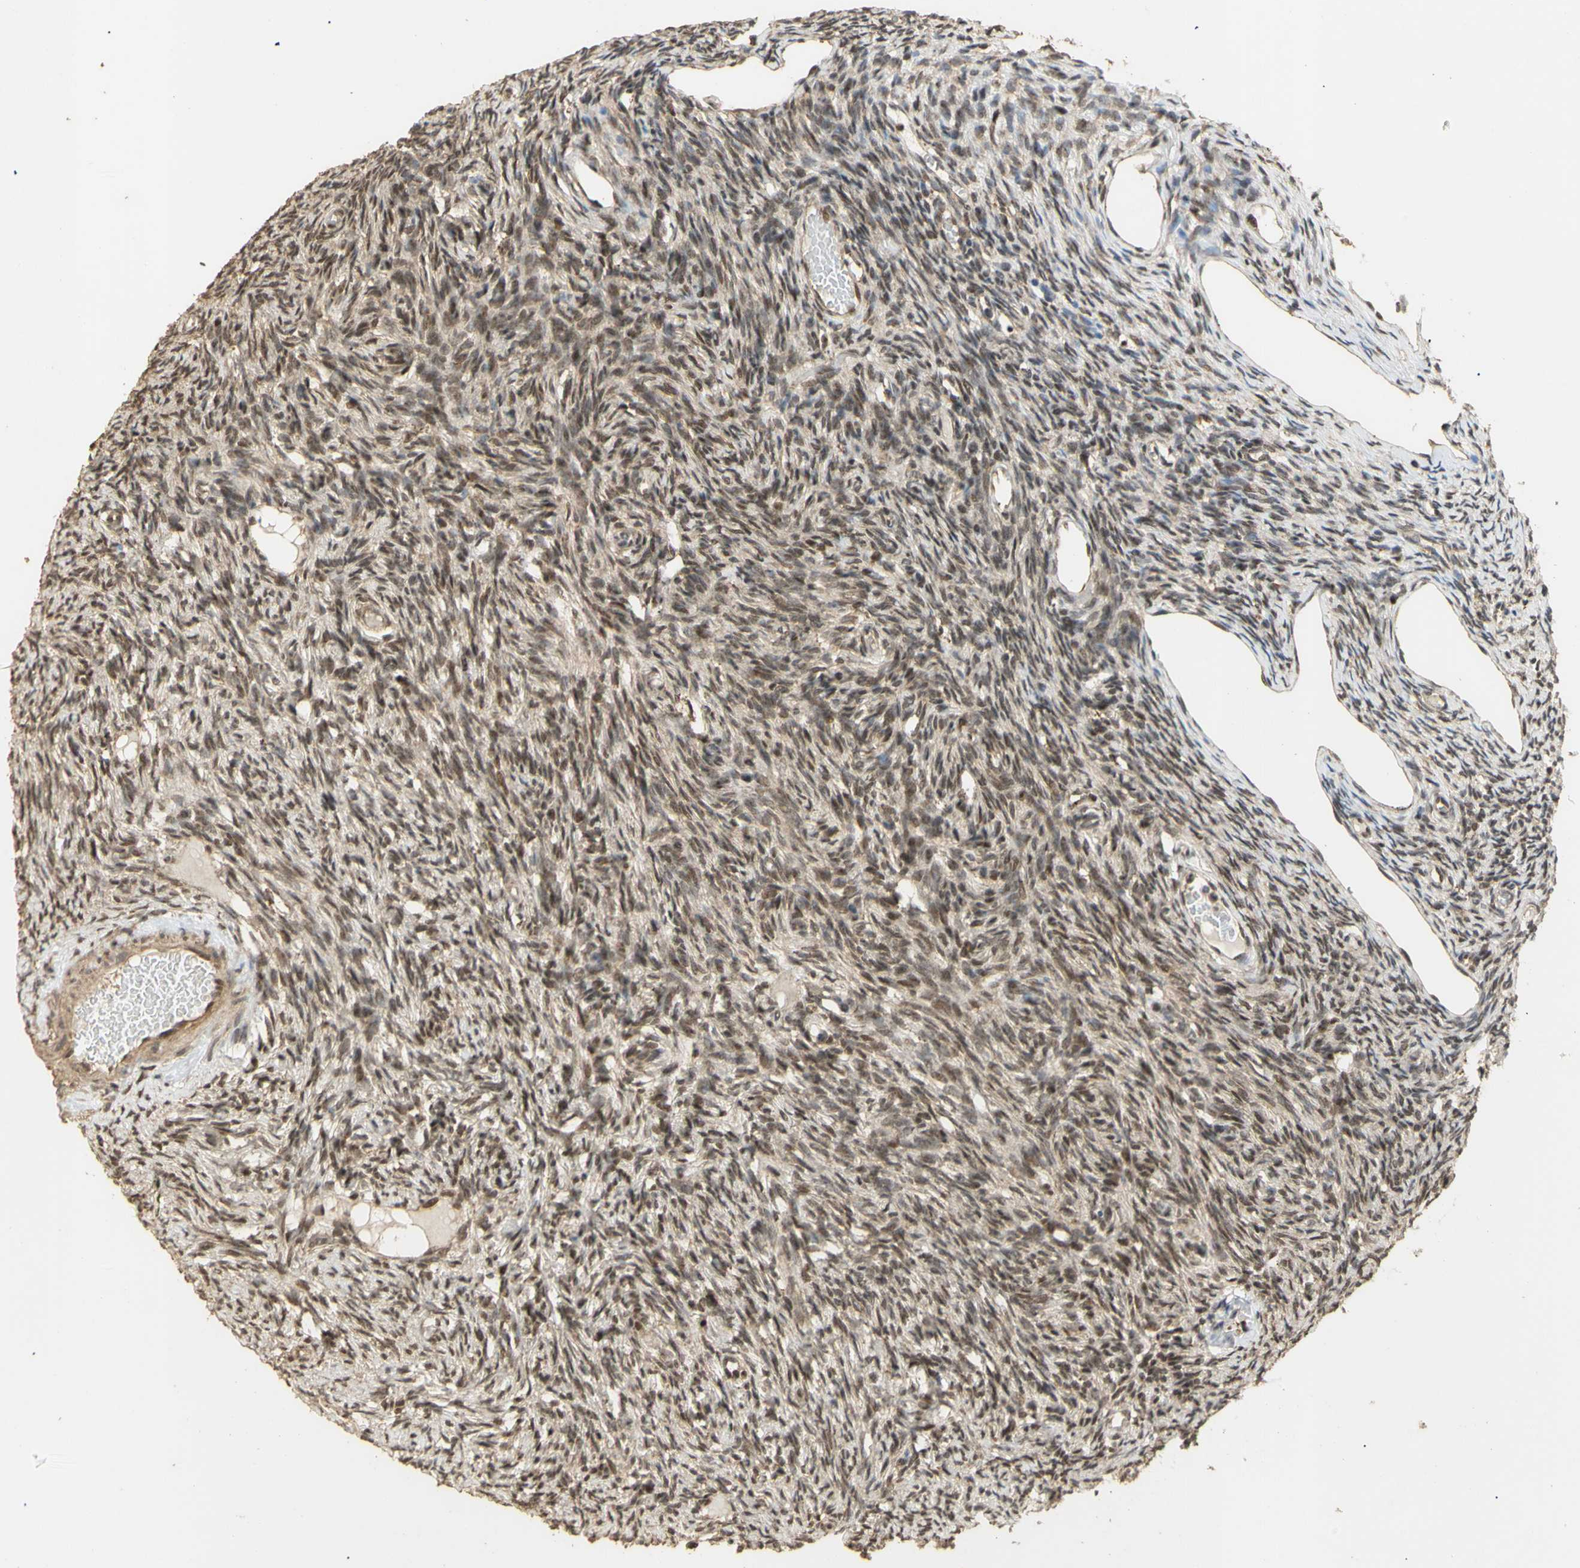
{"staining": {"intensity": "strong", "quantity": ">75%", "location": "nuclear"}, "tissue": "ovary", "cell_type": "Follicle cells", "image_type": "normal", "snomed": [{"axis": "morphology", "description": "Normal tissue, NOS"}, {"axis": "topography", "description": "Ovary"}], "caption": "Immunohistochemistry (IHC) (DAB (3,3'-diaminobenzidine)) staining of benign ovary reveals strong nuclear protein staining in about >75% of follicle cells.", "gene": "GTF2E2", "patient": {"sex": "female", "age": 33}}